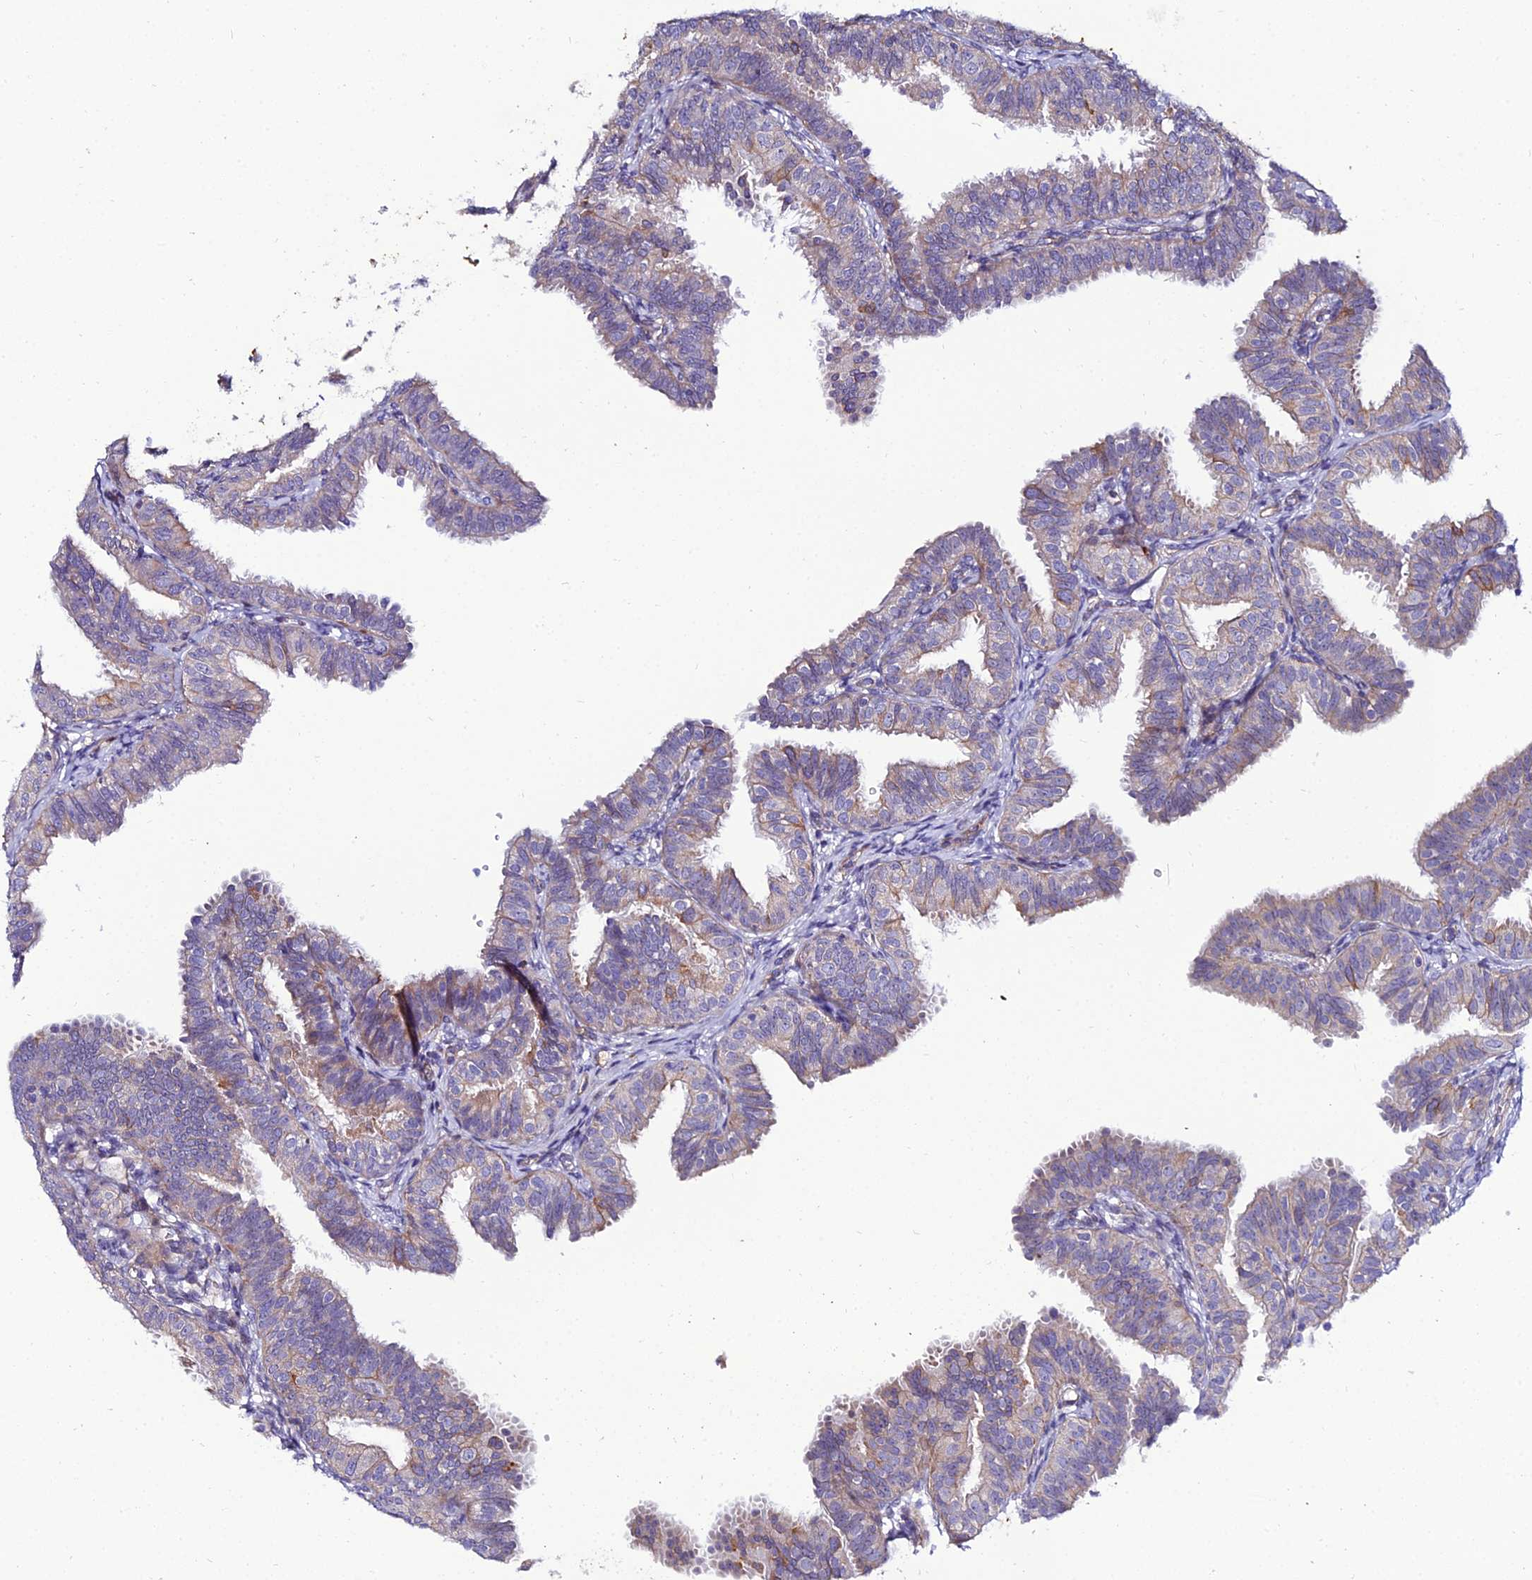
{"staining": {"intensity": "weak", "quantity": "<25%", "location": "cytoplasmic/membranous"}, "tissue": "fallopian tube", "cell_type": "Glandular cells", "image_type": "normal", "snomed": [{"axis": "morphology", "description": "Normal tissue, NOS"}, {"axis": "topography", "description": "Fallopian tube"}], "caption": "Immunohistochemistry of benign human fallopian tube demonstrates no staining in glandular cells.", "gene": "ARL6IP1", "patient": {"sex": "female", "age": 35}}